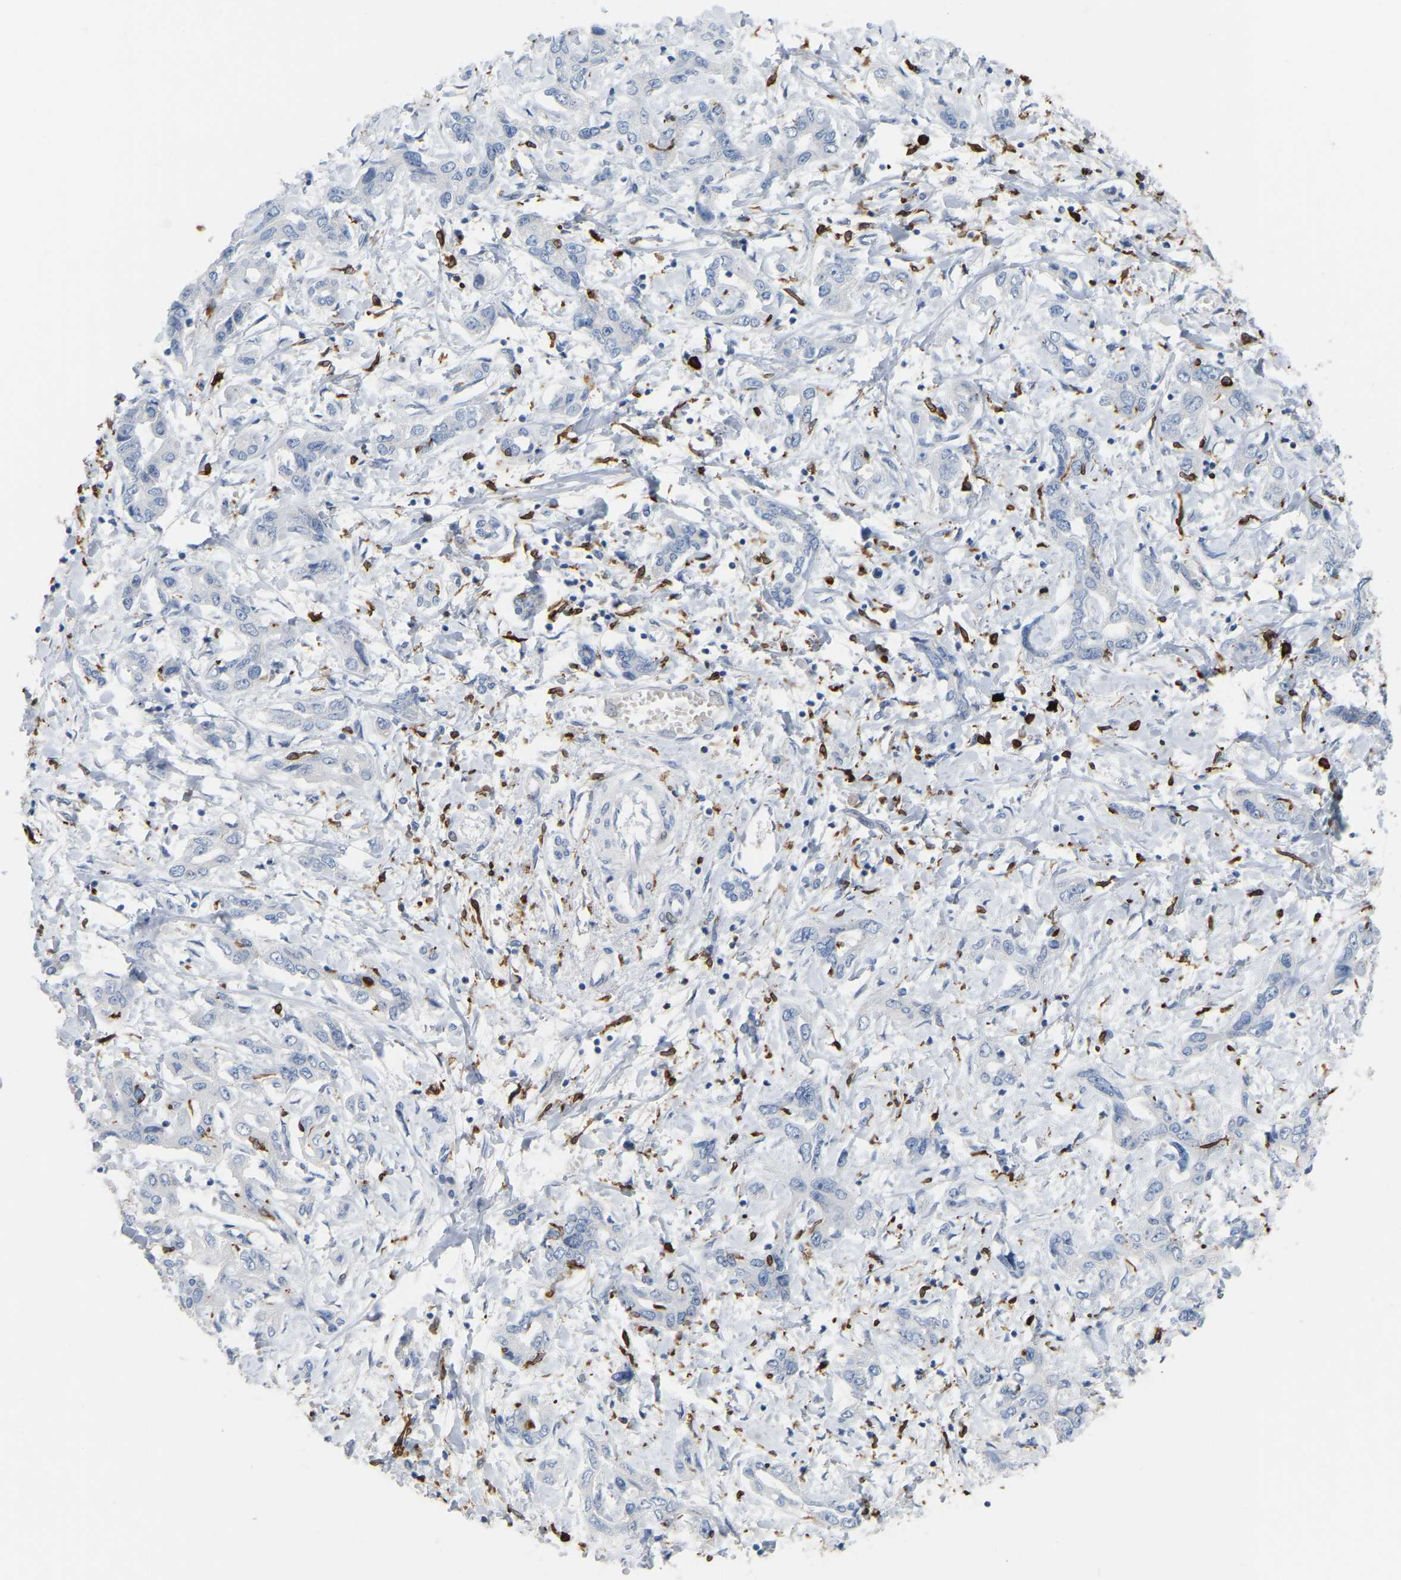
{"staining": {"intensity": "negative", "quantity": "none", "location": "none"}, "tissue": "liver cancer", "cell_type": "Tumor cells", "image_type": "cancer", "snomed": [{"axis": "morphology", "description": "Cholangiocarcinoma"}, {"axis": "topography", "description": "Liver"}], "caption": "DAB (3,3'-diaminobenzidine) immunohistochemical staining of liver cholangiocarcinoma displays no significant staining in tumor cells.", "gene": "PTGS1", "patient": {"sex": "male", "age": 59}}